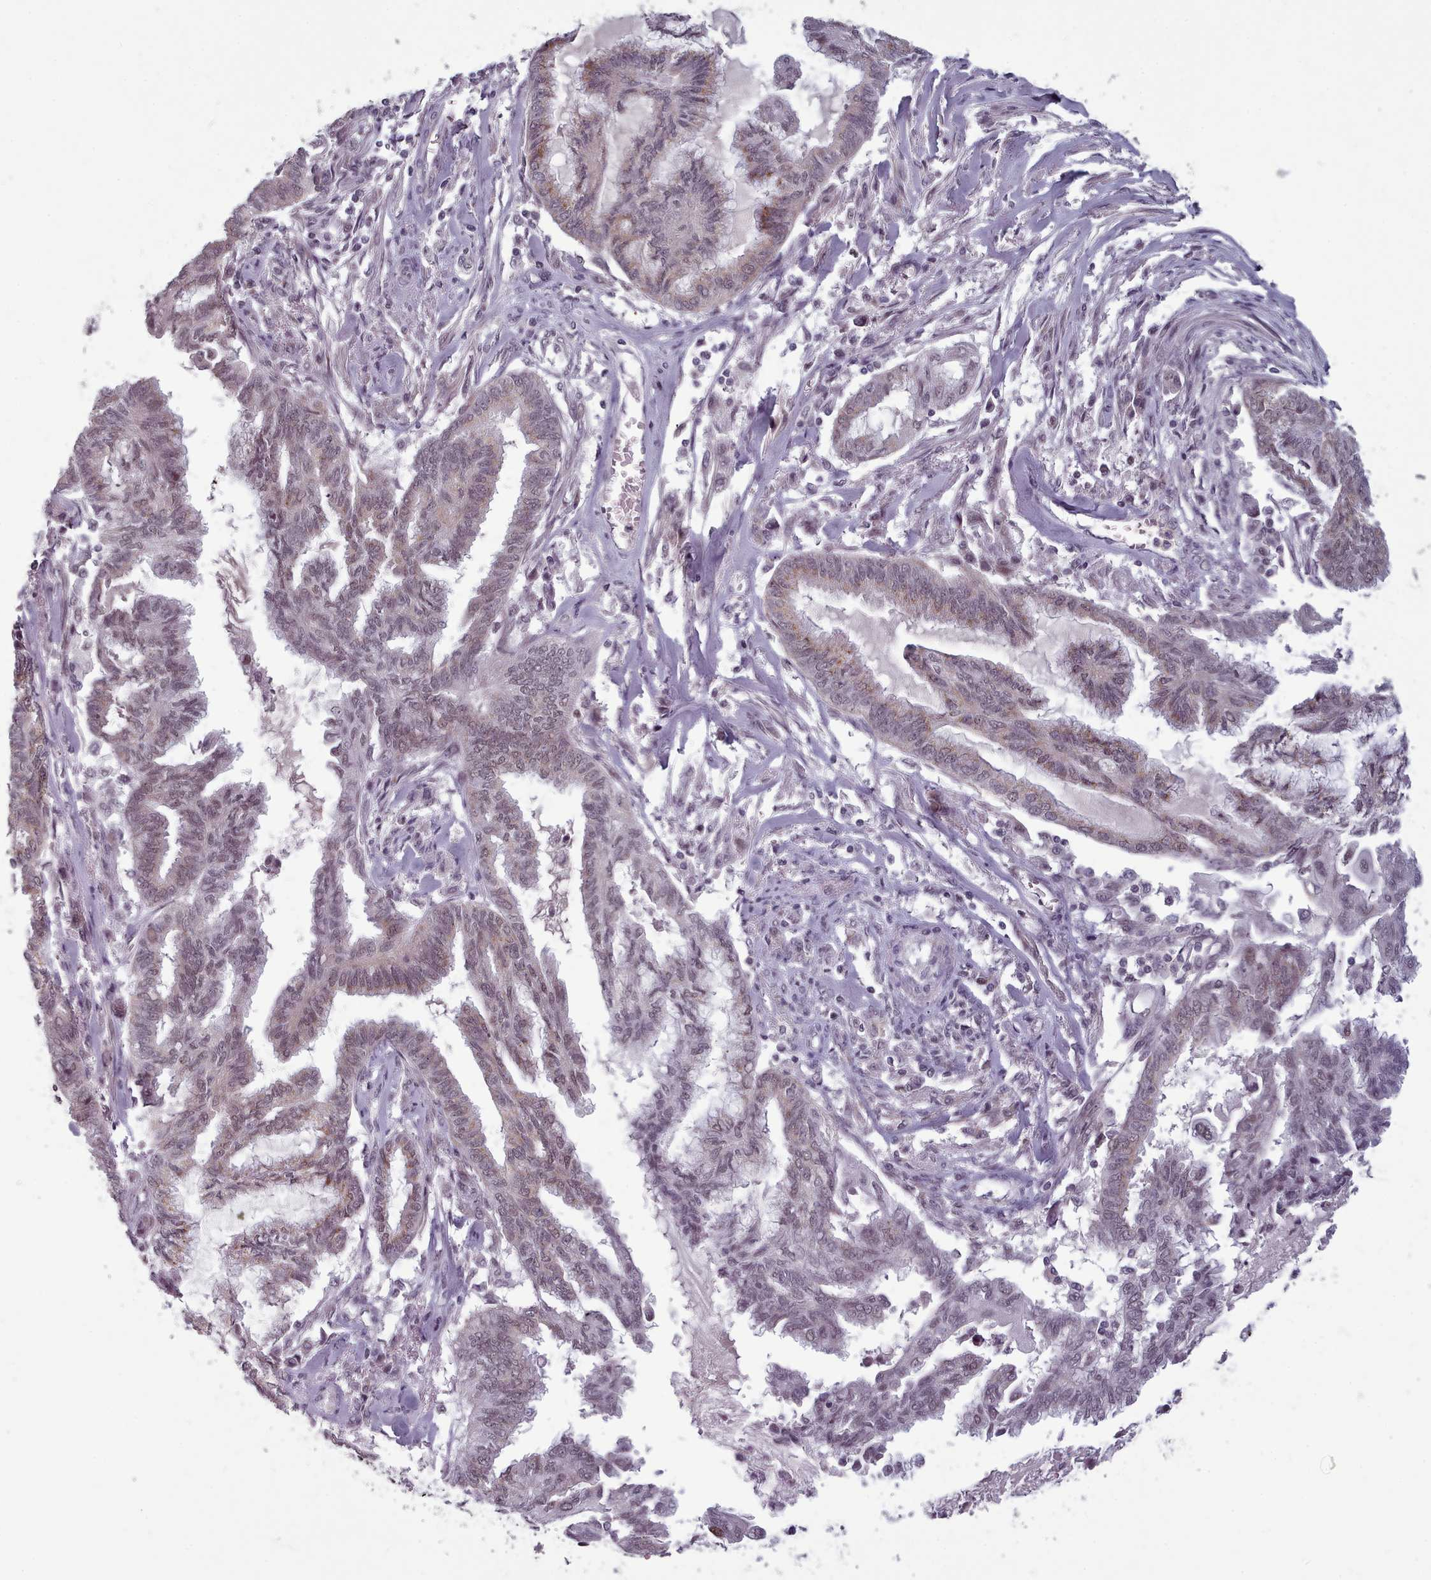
{"staining": {"intensity": "weak", "quantity": "25%-75%", "location": "cytoplasmic/membranous,nuclear"}, "tissue": "endometrial cancer", "cell_type": "Tumor cells", "image_type": "cancer", "snomed": [{"axis": "morphology", "description": "Adenocarcinoma, NOS"}, {"axis": "topography", "description": "Endometrium"}], "caption": "Protein staining of endometrial cancer (adenocarcinoma) tissue demonstrates weak cytoplasmic/membranous and nuclear positivity in about 25%-75% of tumor cells.", "gene": "SRSF9", "patient": {"sex": "female", "age": 86}}